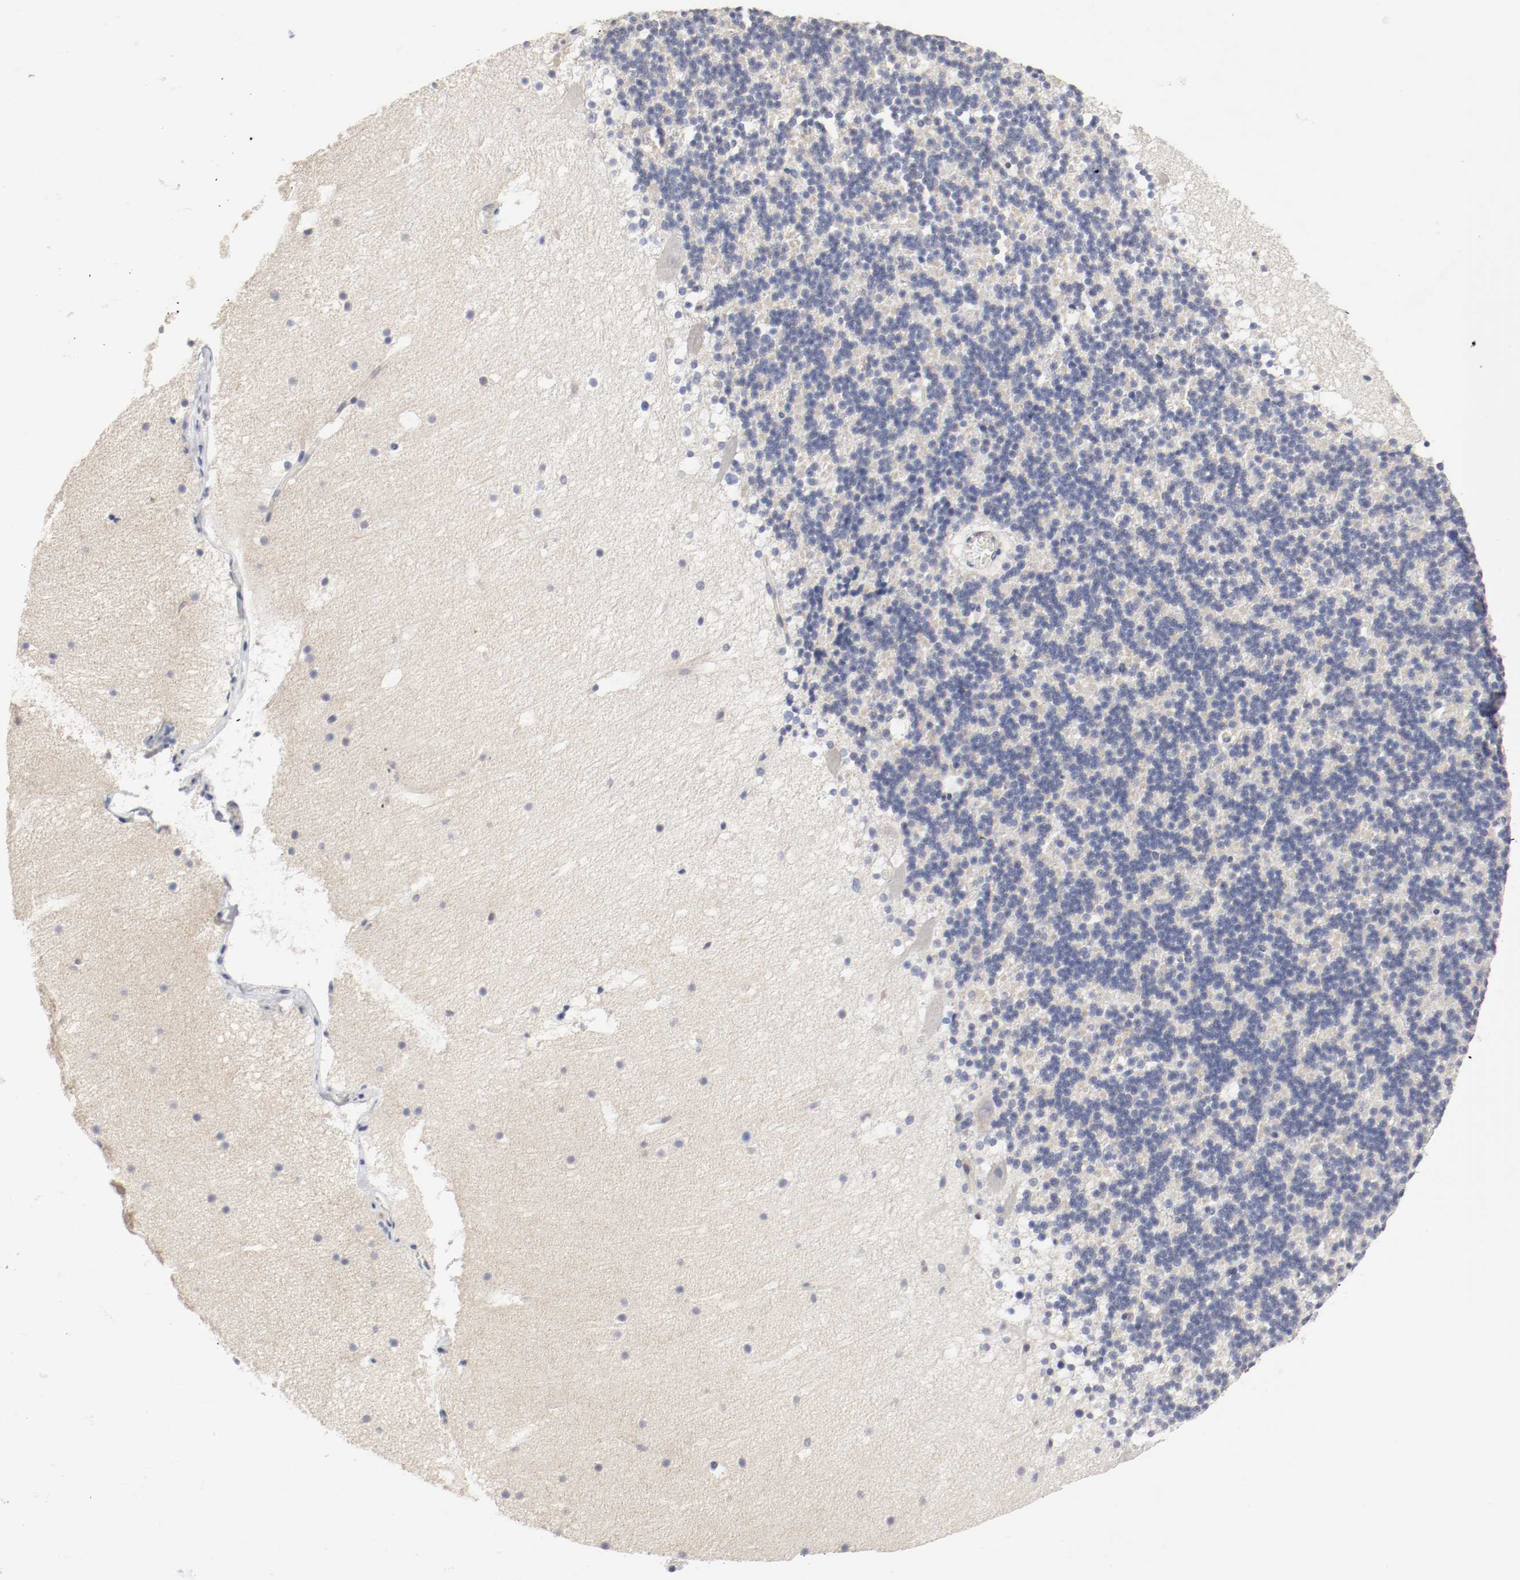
{"staining": {"intensity": "negative", "quantity": "none", "location": "none"}, "tissue": "cerebellum", "cell_type": "Cells in granular layer", "image_type": "normal", "snomed": [{"axis": "morphology", "description": "Normal tissue, NOS"}, {"axis": "topography", "description": "Cerebellum"}], "caption": "There is no significant positivity in cells in granular layer of cerebellum. (IHC, brightfield microscopy, high magnification).", "gene": "FOSL2", "patient": {"sex": "male", "age": 45}}